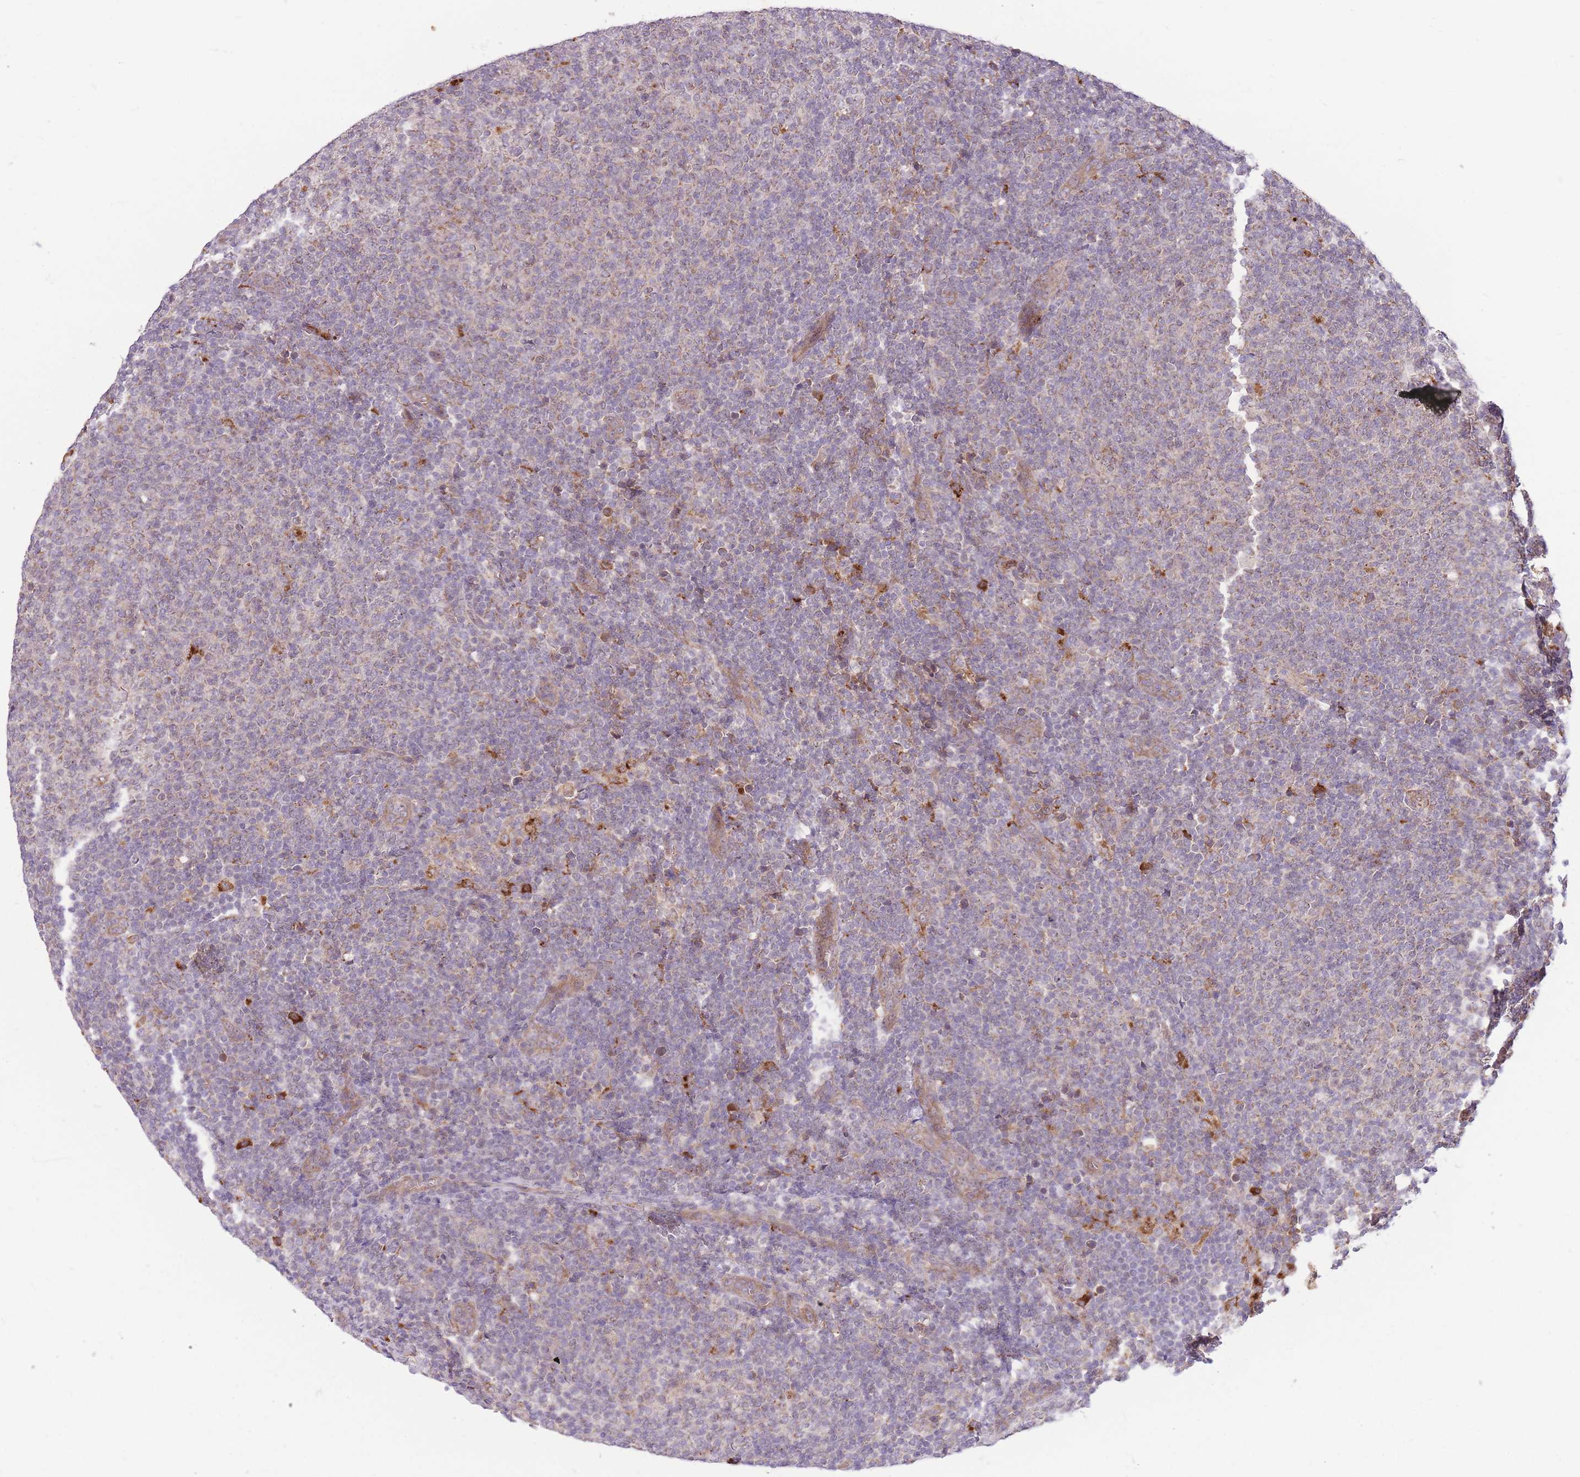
{"staining": {"intensity": "weak", "quantity": ">75%", "location": "cytoplasmic/membranous"}, "tissue": "lymphoma", "cell_type": "Tumor cells", "image_type": "cancer", "snomed": [{"axis": "morphology", "description": "Malignant lymphoma, non-Hodgkin's type, Low grade"}, {"axis": "topography", "description": "Lymph node"}], "caption": "IHC histopathology image of human lymphoma stained for a protein (brown), which displays low levels of weak cytoplasmic/membranous positivity in approximately >75% of tumor cells.", "gene": "POLR3F", "patient": {"sex": "male", "age": 66}}